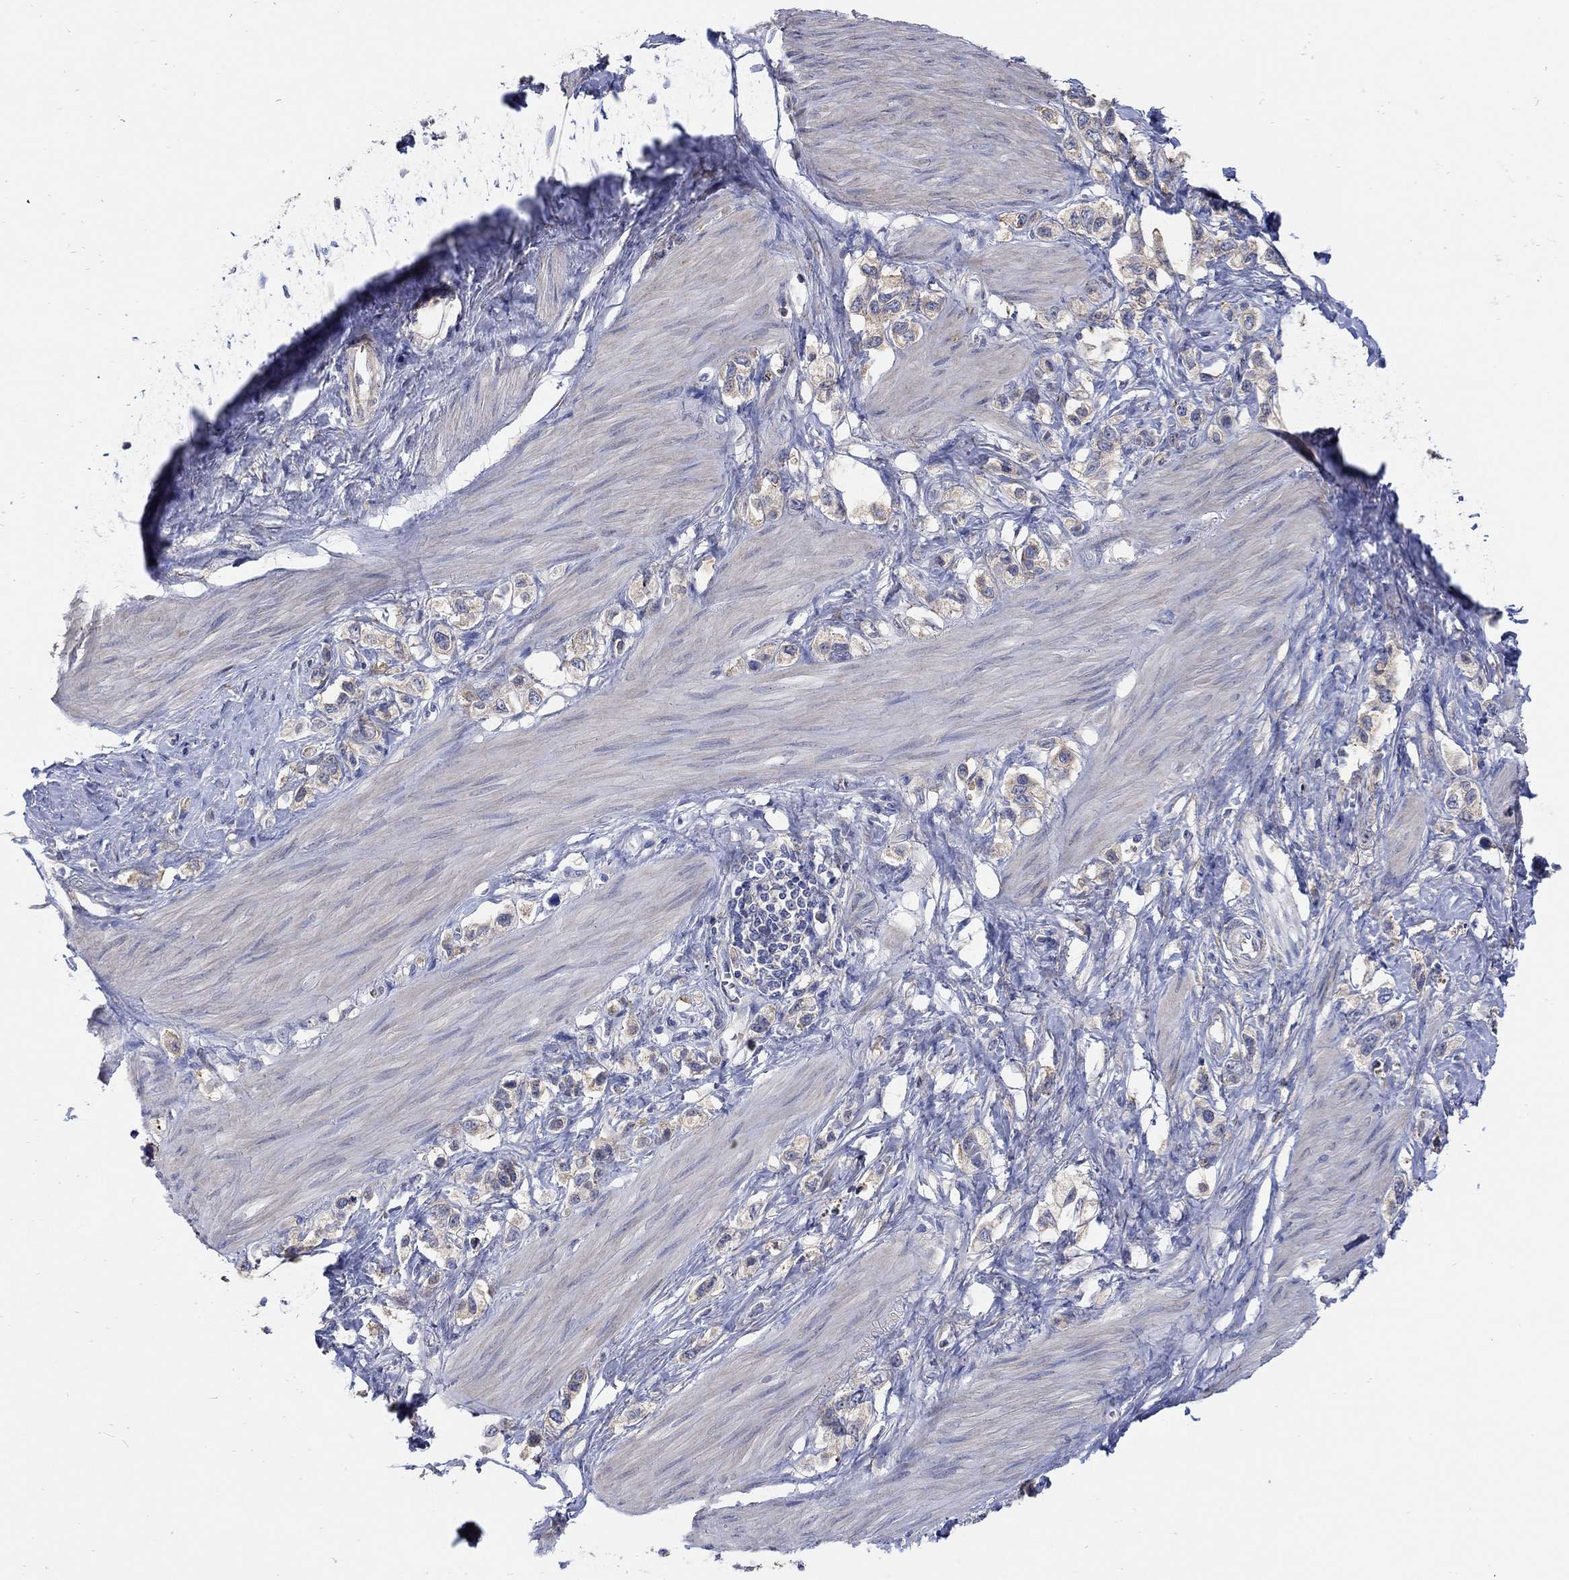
{"staining": {"intensity": "weak", "quantity": "<25%", "location": "cytoplasmic/membranous"}, "tissue": "stomach cancer", "cell_type": "Tumor cells", "image_type": "cancer", "snomed": [{"axis": "morphology", "description": "Normal tissue, NOS"}, {"axis": "morphology", "description": "Adenocarcinoma, NOS"}, {"axis": "morphology", "description": "Adenocarcinoma, High grade"}, {"axis": "topography", "description": "Stomach, upper"}, {"axis": "topography", "description": "Stomach"}], "caption": "DAB immunohistochemical staining of human stomach cancer displays no significant expression in tumor cells.", "gene": "TEKT3", "patient": {"sex": "female", "age": 65}}